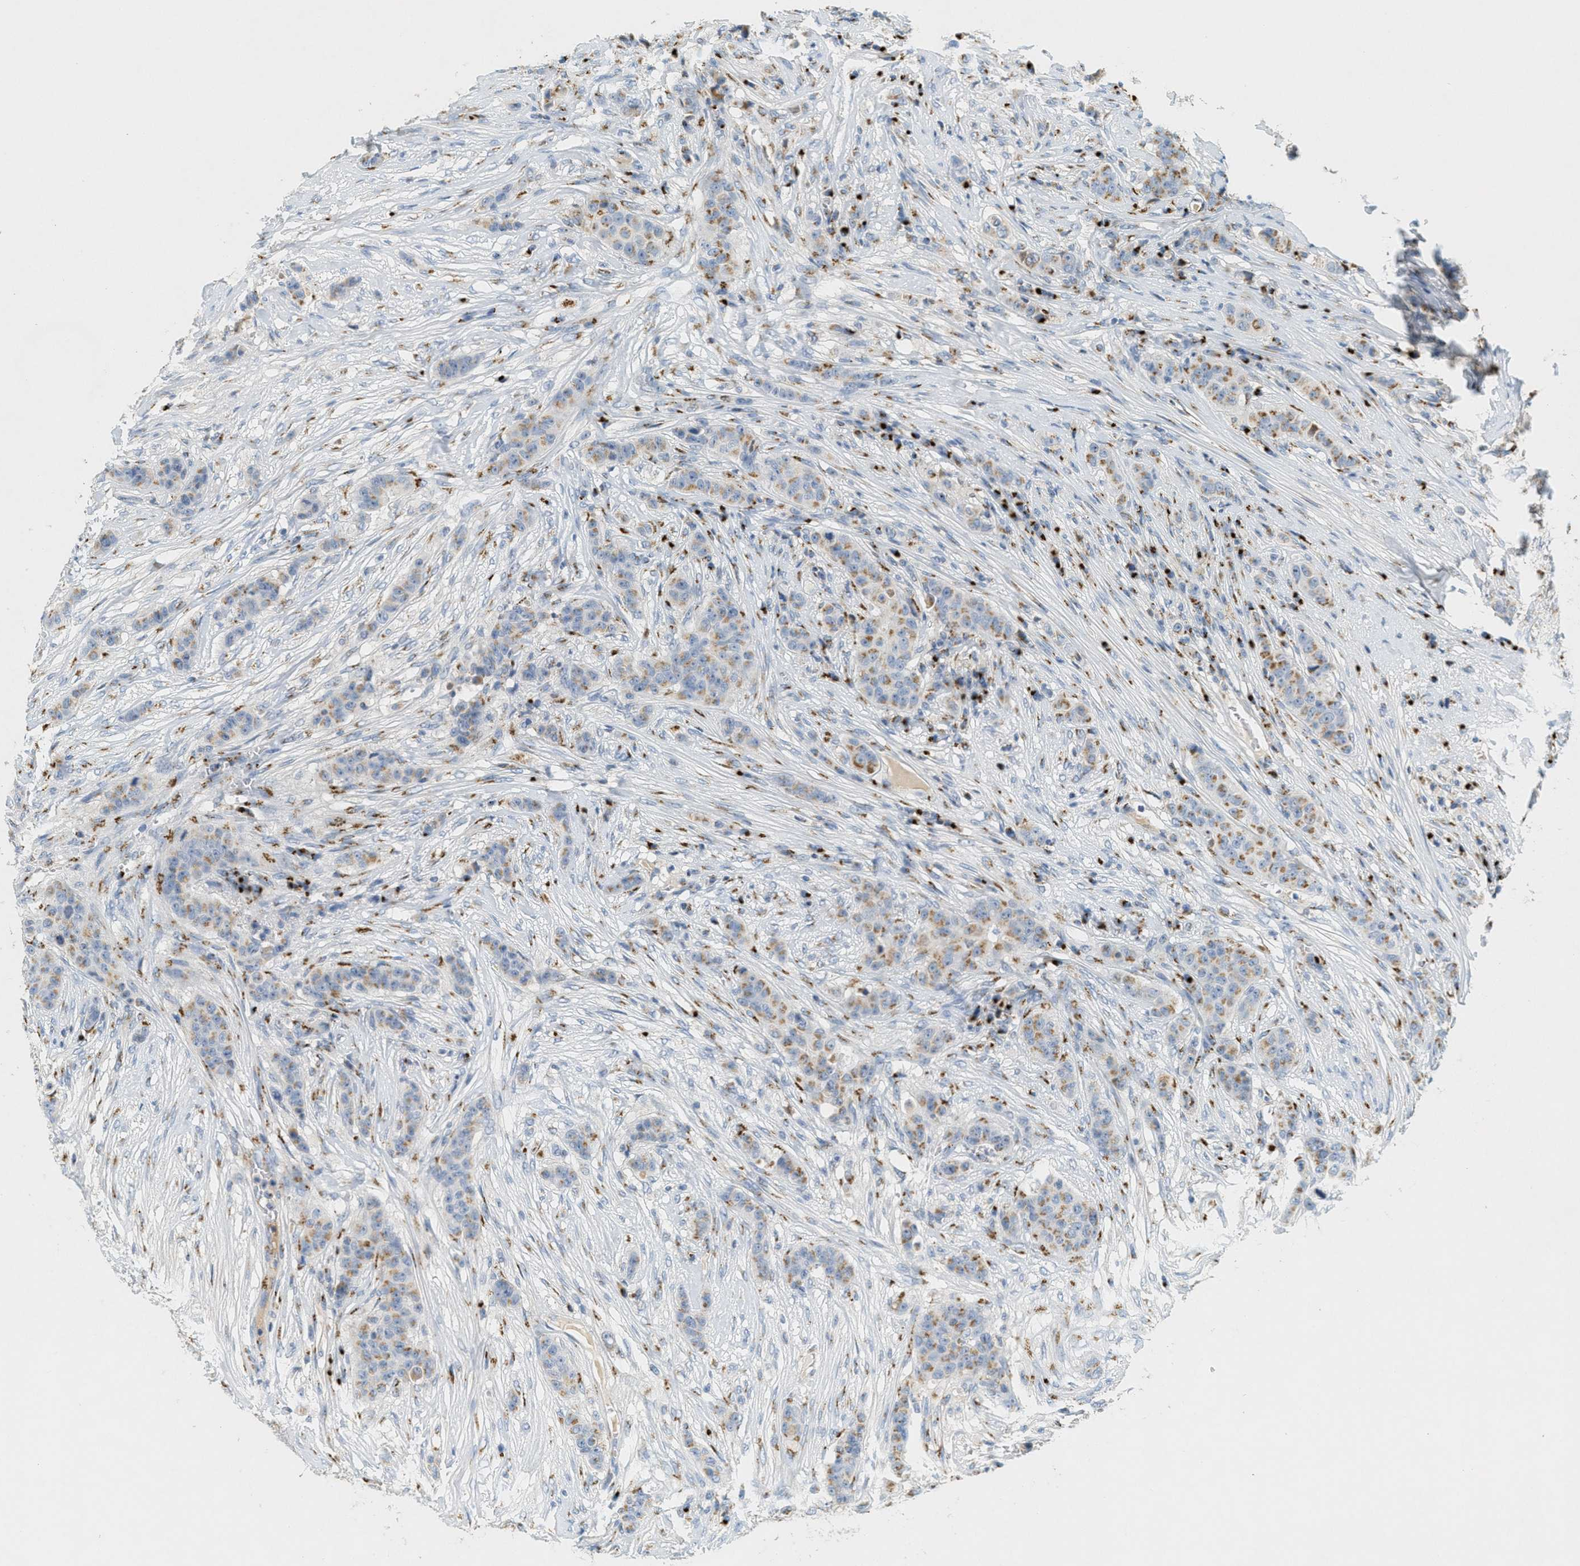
{"staining": {"intensity": "moderate", "quantity": ">75%", "location": "cytoplasmic/membranous"}, "tissue": "breast cancer", "cell_type": "Tumor cells", "image_type": "cancer", "snomed": [{"axis": "morphology", "description": "Normal tissue, NOS"}, {"axis": "morphology", "description": "Duct carcinoma"}, {"axis": "topography", "description": "Breast"}], "caption": "IHC photomicrograph of human breast cancer (infiltrating ductal carcinoma) stained for a protein (brown), which demonstrates medium levels of moderate cytoplasmic/membranous expression in about >75% of tumor cells.", "gene": "ENTPD4", "patient": {"sex": "female", "age": 40}}